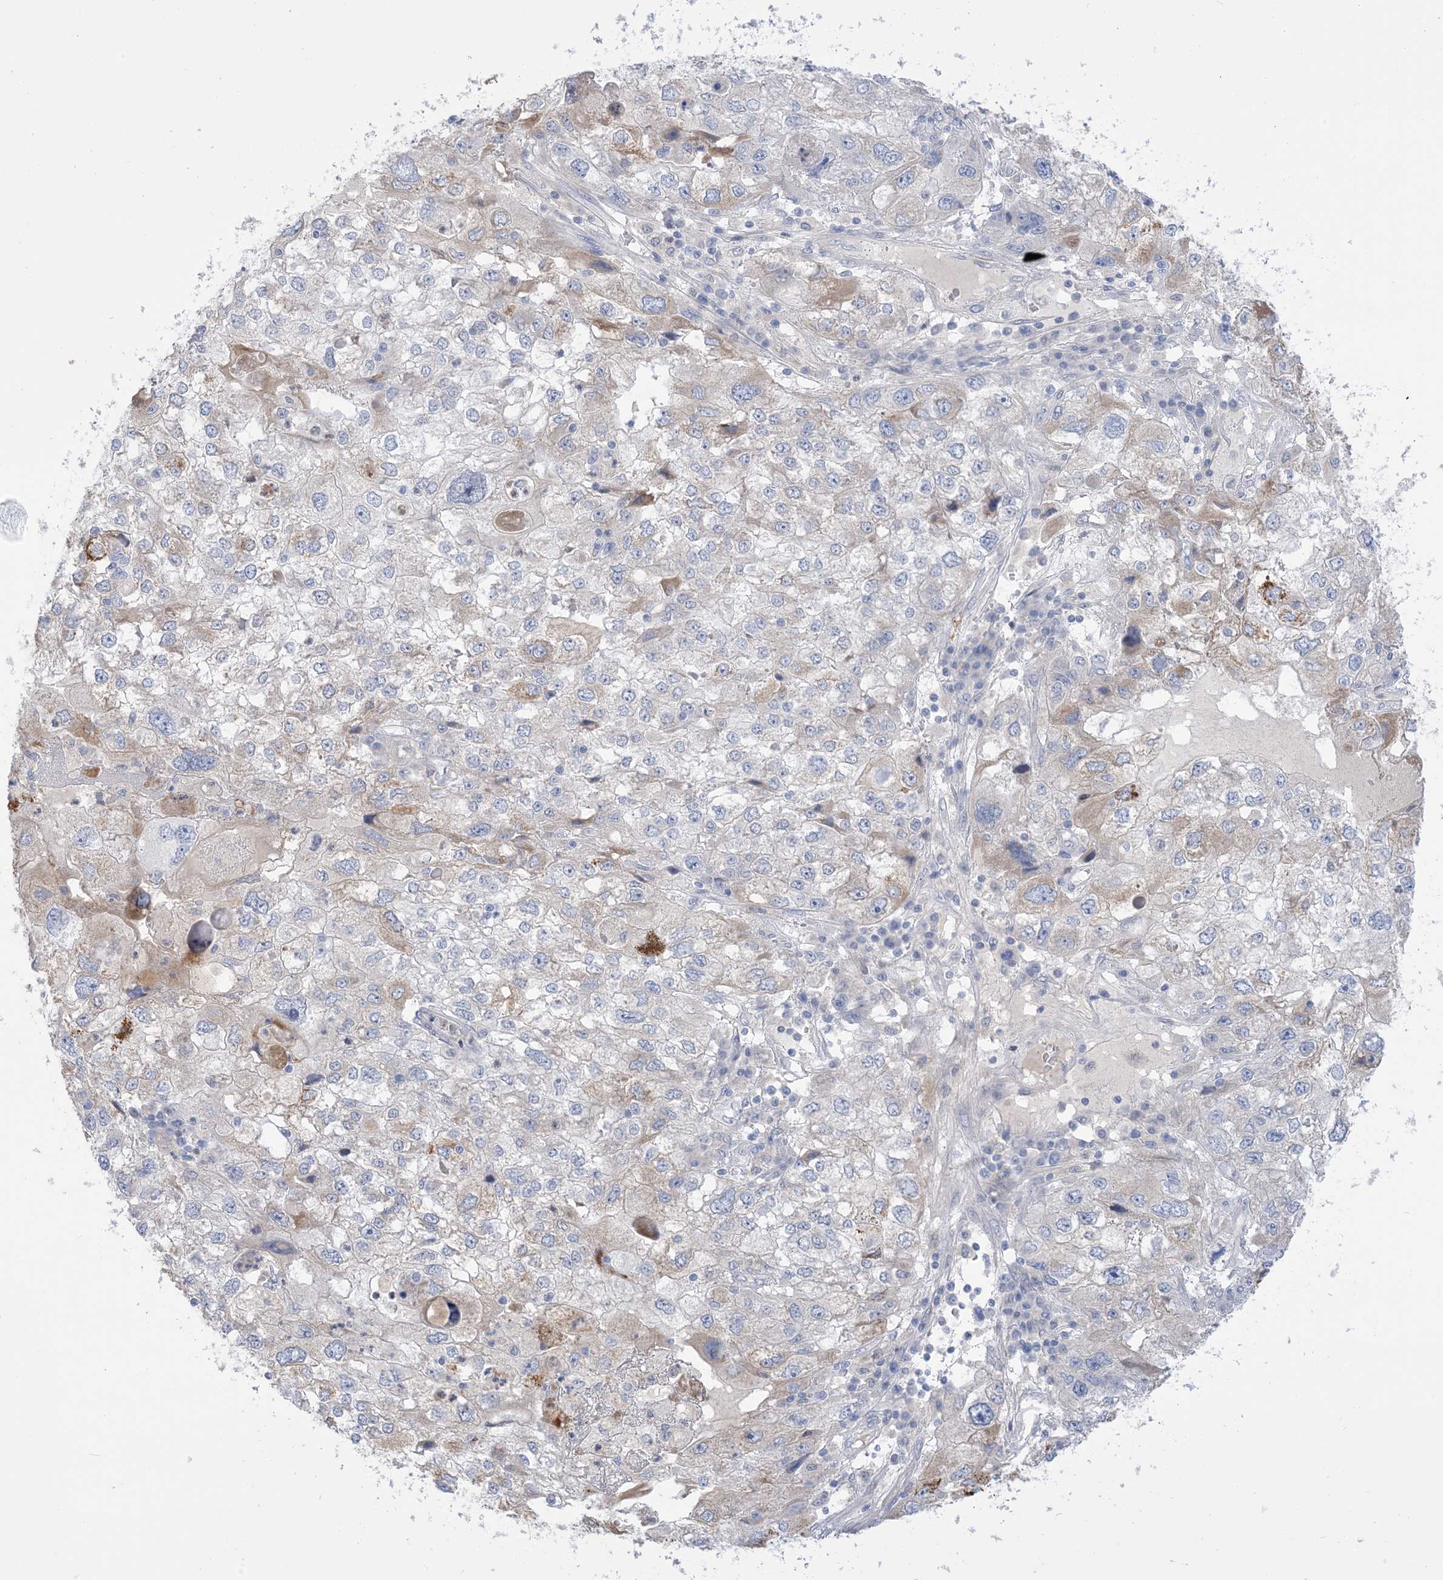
{"staining": {"intensity": "moderate", "quantity": "<25%", "location": "cytoplasmic/membranous"}, "tissue": "endometrial cancer", "cell_type": "Tumor cells", "image_type": "cancer", "snomed": [{"axis": "morphology", "description": "Adenocarcinoma, NOS"}, {"axis": "topography", "description": "Endometrium"}], "caption": "Protein expression analysis of endometrial adenocarcinoma shows moderate cytoplasmic/membranous staining in approximately <25% of tumor cells. The protein of interest is shown in brown color, while the nuclei are stained blue.", "gene": "TTYH1", "patient": {"sex": "female", "age": 49}}